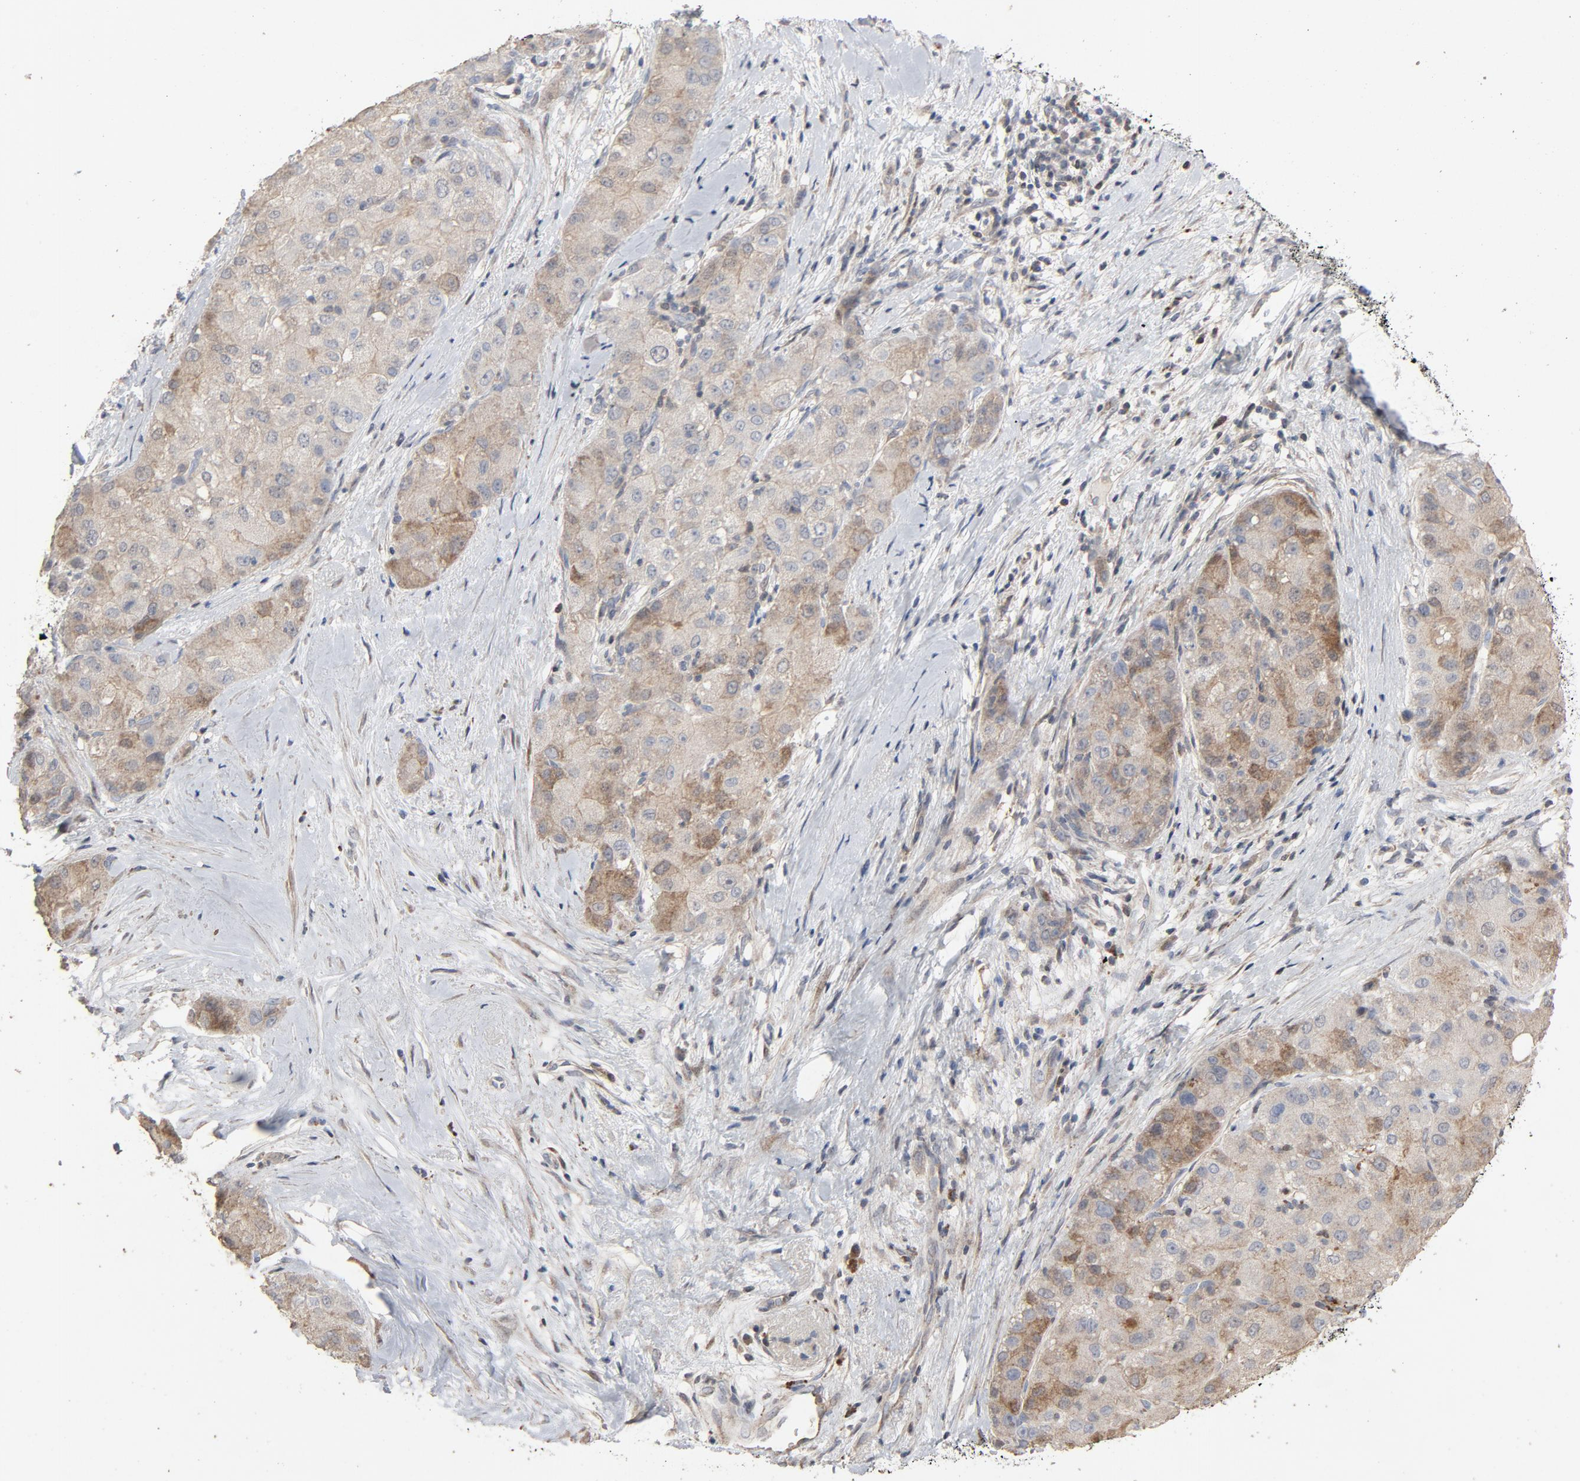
{"staining": {"intensity": "weak", "quantity": ">75%", "location": "cytoplasmic/membranous"}, "tissue": "liver cancer", "cell_type": "Tumor cells", "image_type": "cancer", "snomed": [{"axis": "morphology", "description": "Carcinoma, Hepatocellular, NOS"}, {"axis": "topography", "description": "Liver"}], "caption": "DAB immunohistochemical staining of human liver hepatocellular carcinoma reveals weak cytoplasmic/membranous protein expression in approximately >75% of tumor cells. (DAB IHC with brightfield microscopy, high magnification).", "gene": "CDK6", "patient": {"sex": "male", "age": 80}}